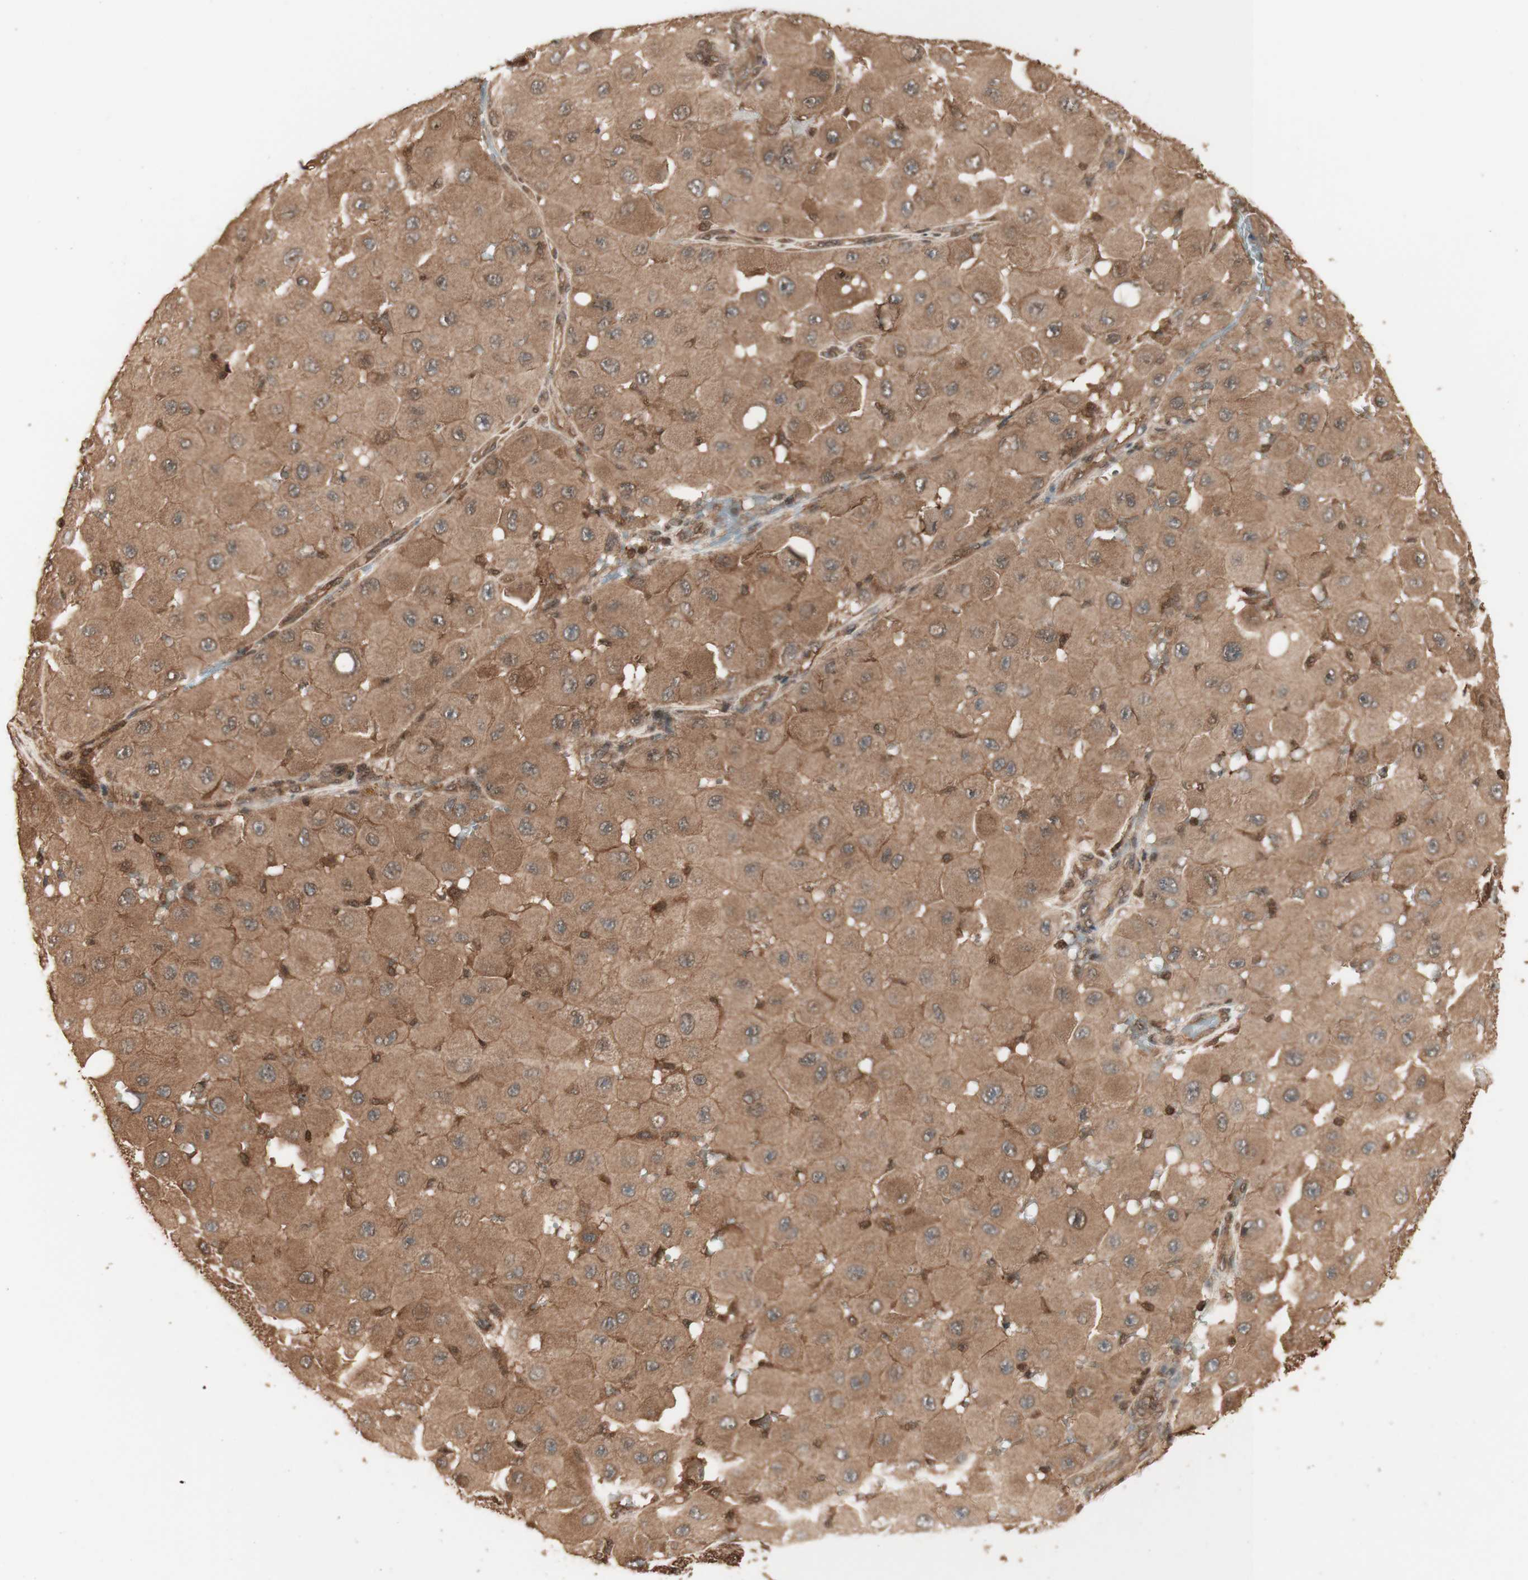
{"staining": {"intensity": "moderate", "quantity": ">75%", "location": "cytoplasmic/membranous"}, "tissue": "melanoma", "cell_type": "Tumor cells", "image_type": "cancer", "snomed": [{"axis": "morphology", "description": "Malignant melanoma, NOS"}, {"axis": "topography", "description": "Skin"}], "caption": "Immunohistochemistry (IHC) (DAB) staining of melanoma shows moderate cytoplasmic/membranous protein staining in approximately >75% of tumor cells. The staining was performed using DAB (3,3'-diaminobenzidine) to visualize the protein expression in brown, while the nuclei were stained in blue with hematoxylin (Magnification: 20x).", "gene": "YWHAB", "patient": {"sex": "female", "age": 81}}